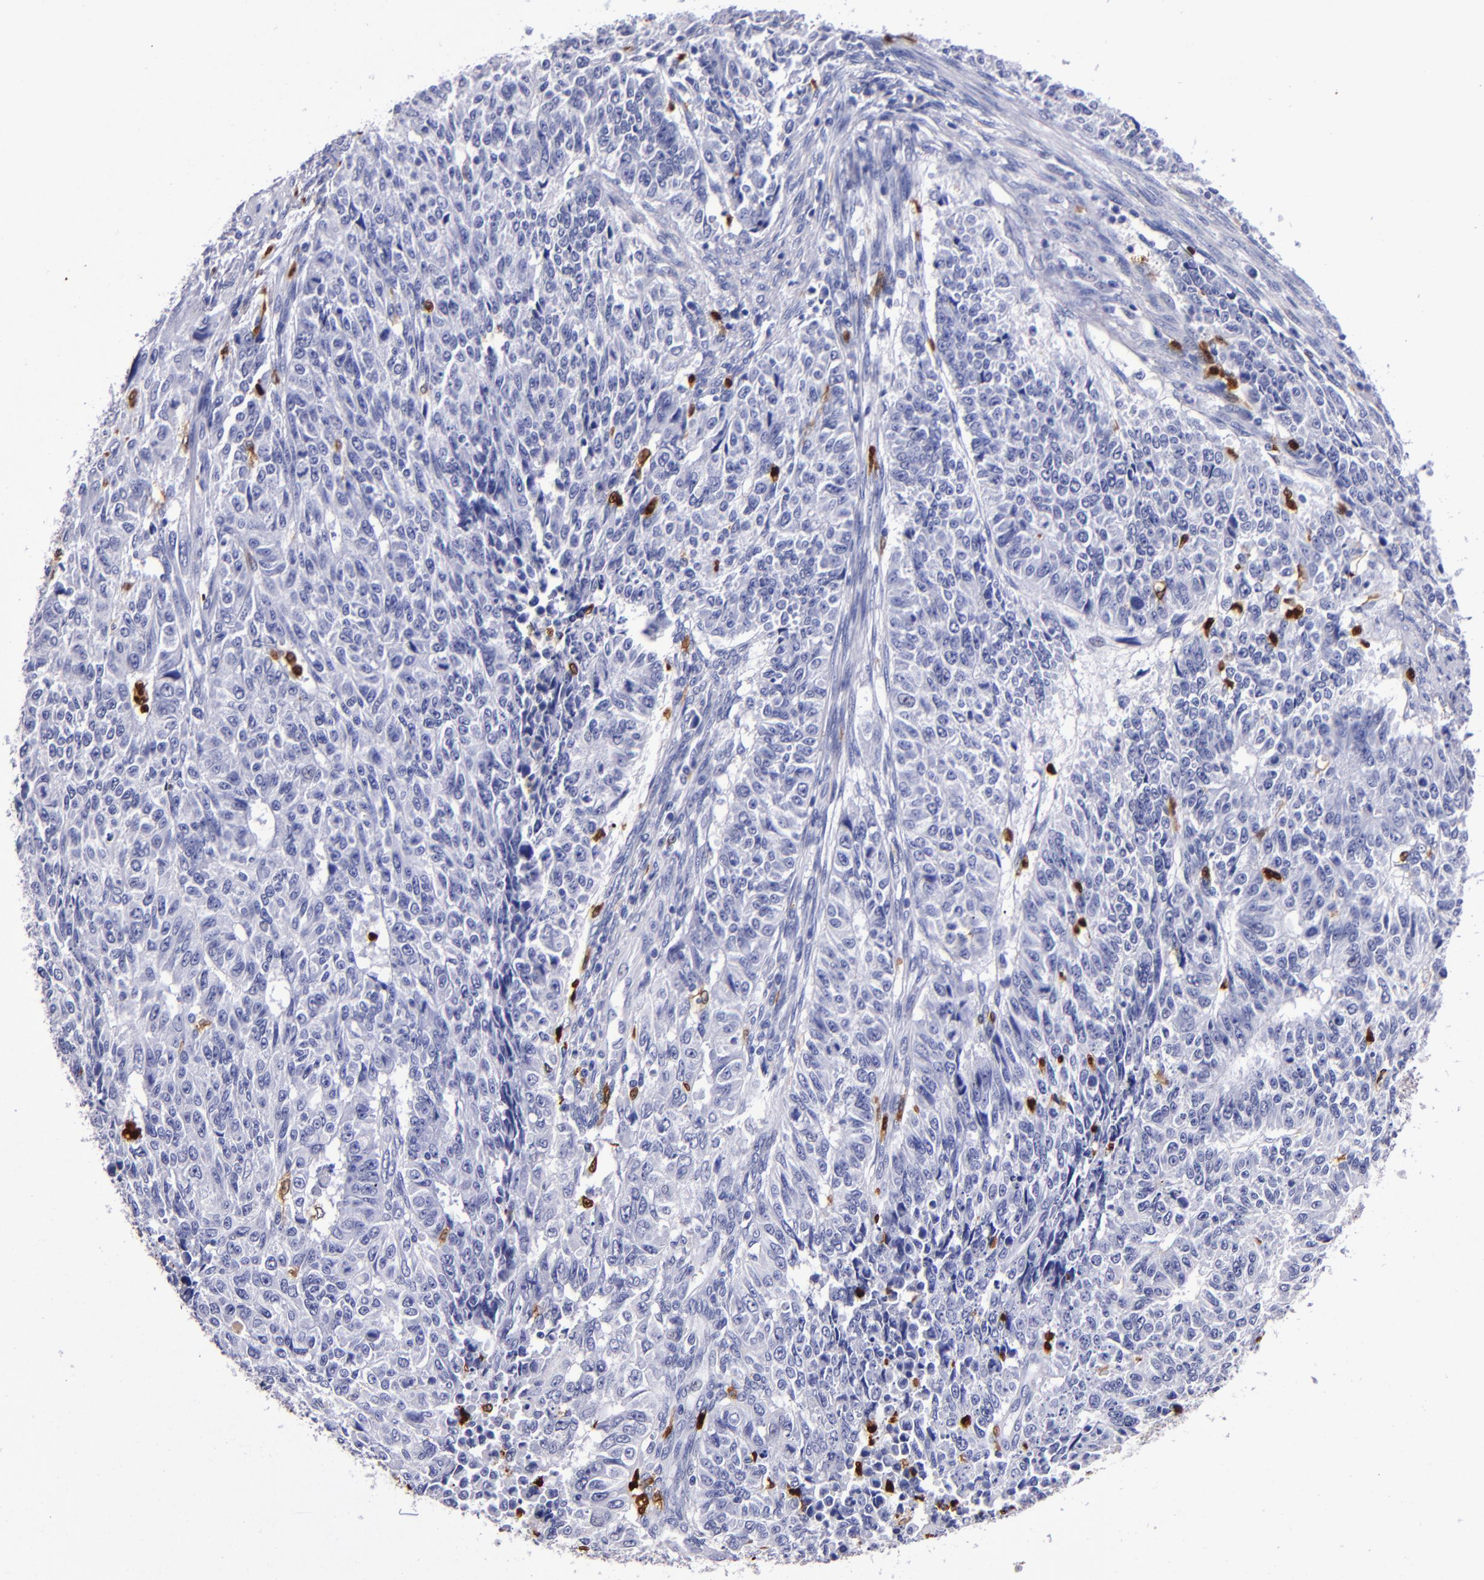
{"staining": {"intensity": "negative", "quantity": "none", "location": "none"}, "tissue": "endometrial cancer", "cell_type": "Tumor cells", "image_type": "cancer", "snomed": [{"axis": "morphology", "description": "Adenocarcinoma, NOS"}, {"axis": "topography", "description": "Endometrium"}], "caption": "Endometrial cancer (adenocarcinoma) was stained to show a protein in brown. There is no significant staining in tumor cells.", "gene": "S100A8", "patient": {"sex": "female", "age": 42}}